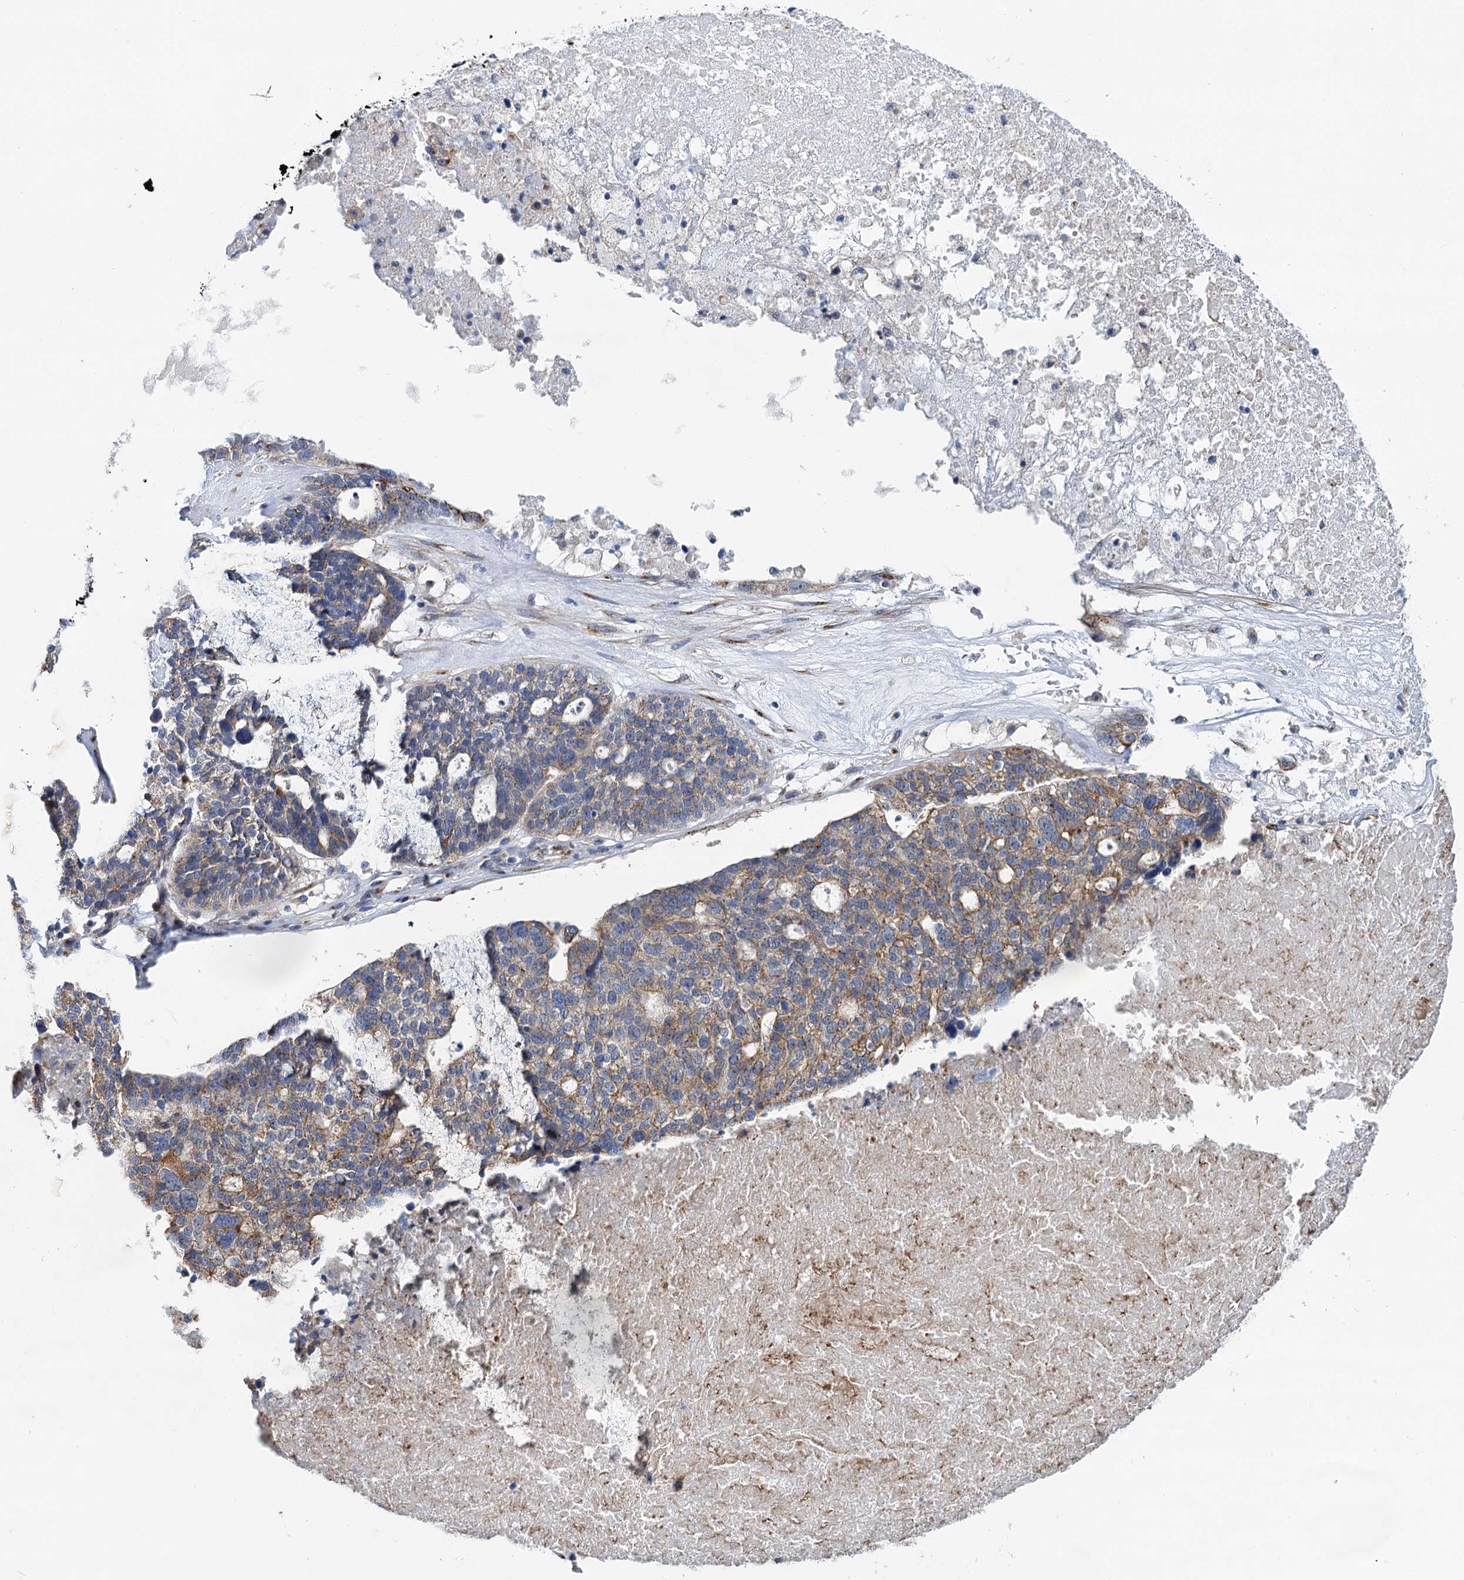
{"staining": {"intensity": "moderate", "quantity": "25%-75%", "location": "cytoplasmic/membranous"}, "tissue": "ovarian cancer", "cell_type": "Tumor cells", "image_type": "cancer", "snomed": [{"axis": "morphology", "description": "Cystadenocarcinoma, serous, NOS"}, {"axis": "topography", "description": "Ovary"}], "caption": "Ovarian cancer (serous cystadenocarcinoma) stained for a protein (brown) displays moderate cytoplasmic/membranous positive positivity in about 25%-75% of tumor cells.", "gene": "BET1L", "patient": {"sex": "female", "age": 59}}